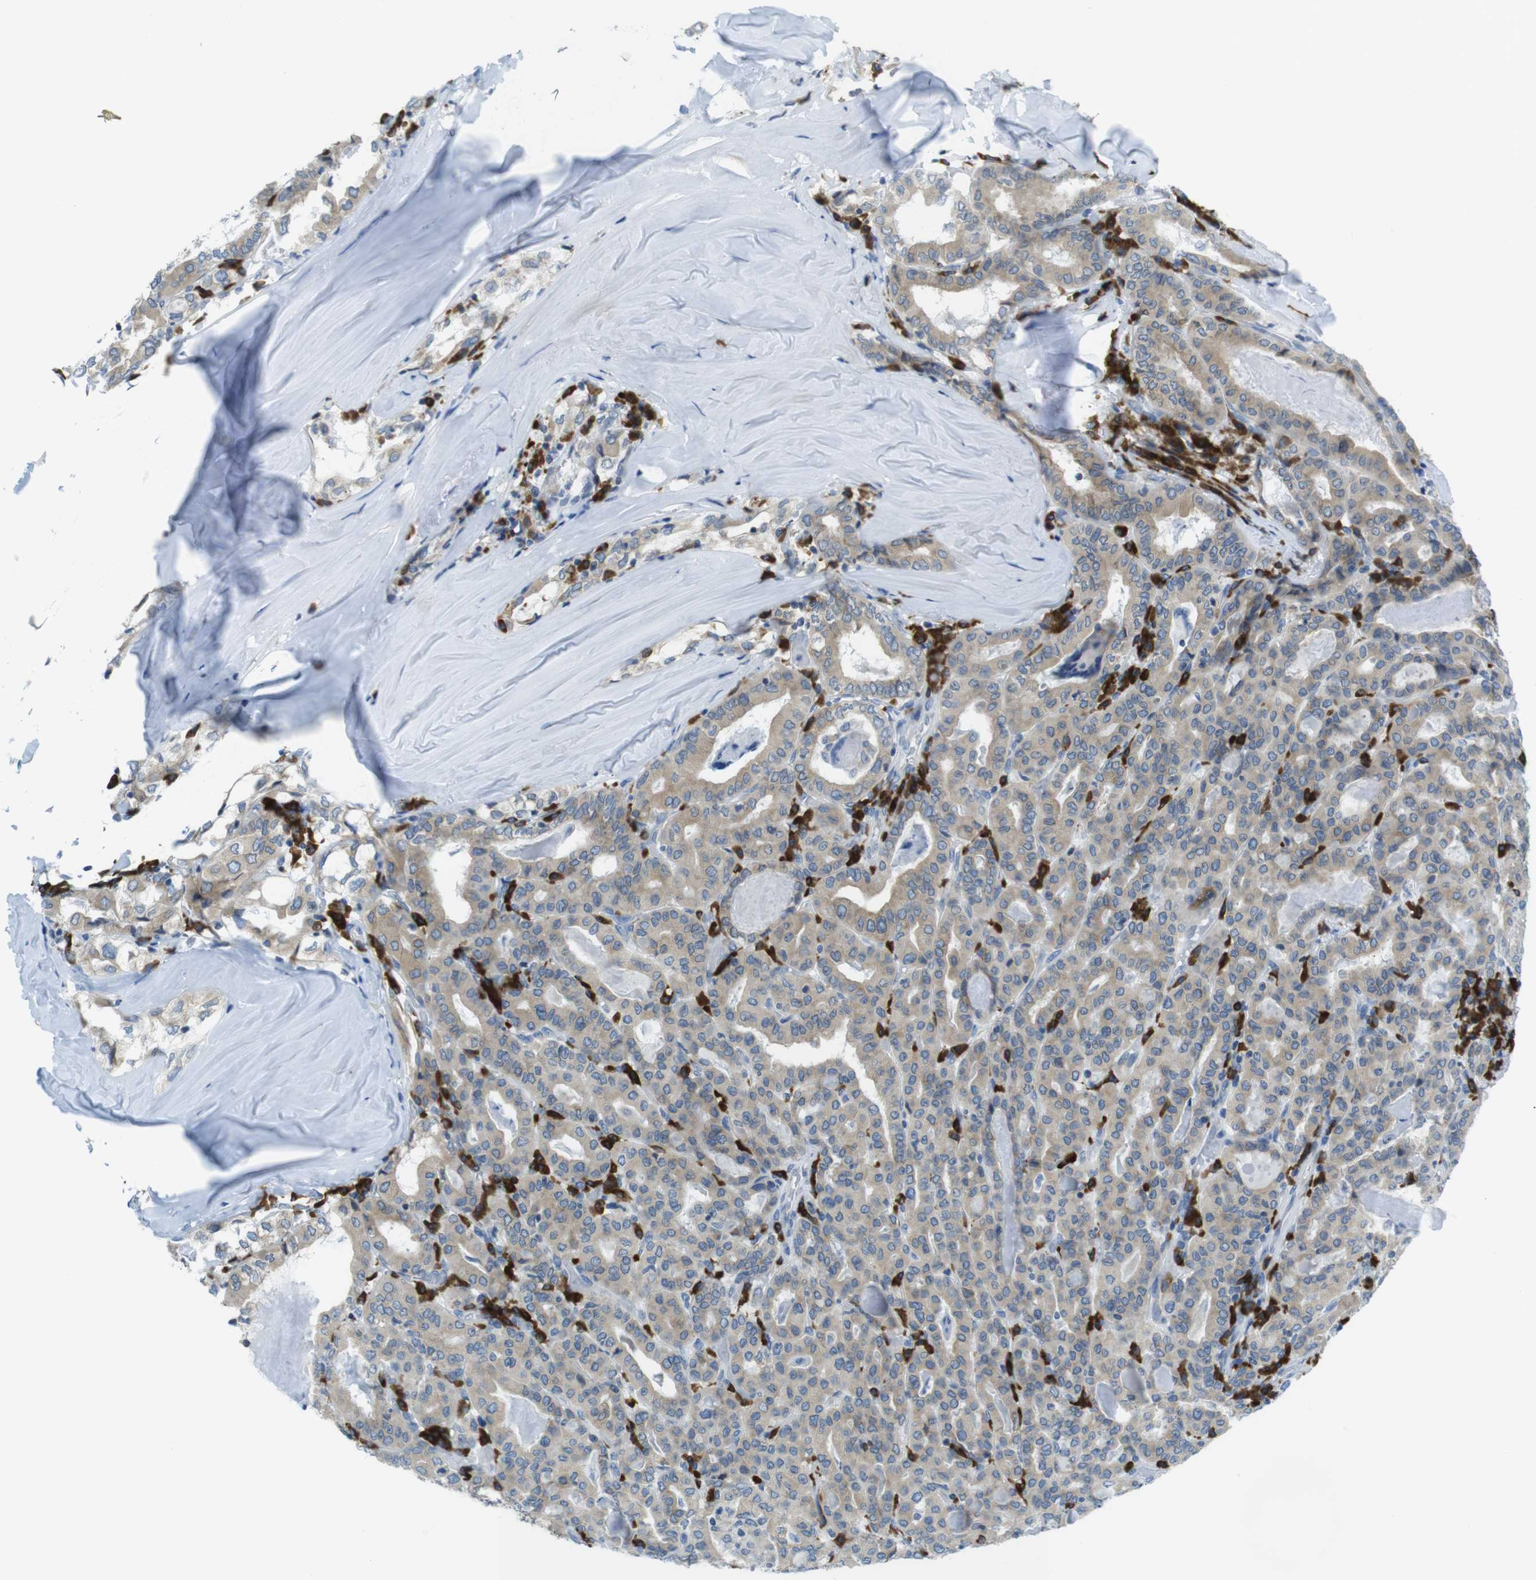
{"staining": {"intensity": "weak", "quantity": ">75%", "location": "cytoplasmic/membranous"}, "tissue": "thyroid cancer", "cell_type": "Tumor cells", "image_type": "cancer", "snomed": [{"axis": "morphology", "description": "Papillary adenocarcinoma, NOS"}, {"axis": "topography", "description": "Thyroid gland"}], "caption": "Thyroid cancer (papillary adenocarcinoma) stained with IHC exhibits weak cytoplasmic/membranous expression in approximately >75% of tumor cells. (Stains: DAB (3,3'-diaminobenzidine) in brown, nuclei in blue, Microscopy: brightfield microscopy at high magnification).", "gene": "CLPTM1L", "patient": {"sex": "female", "age": 42}}